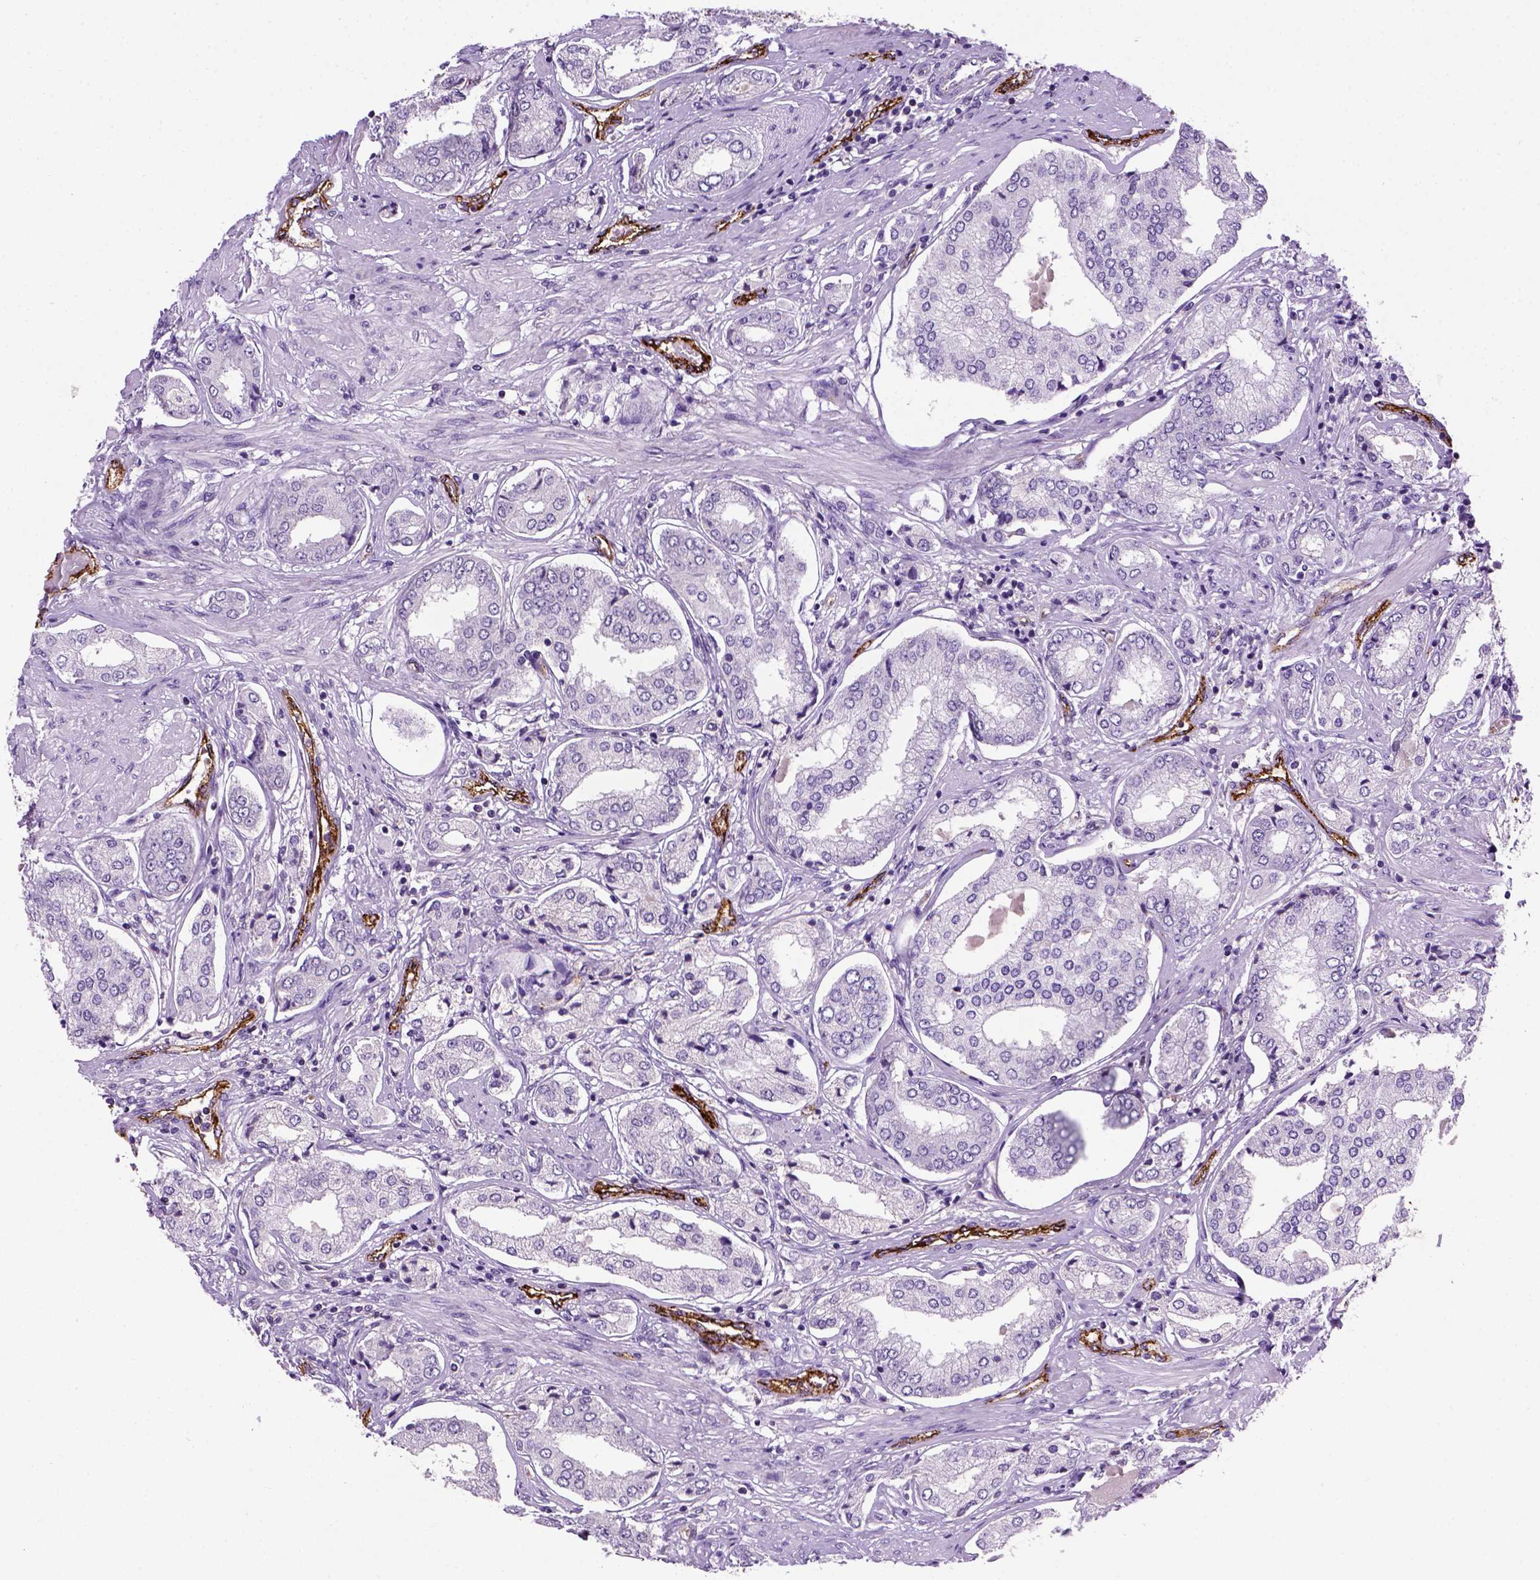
{"staining": {"intensity": "negative", "quantity": "none", "location": "none"}, "tissue": "prostate cancer", "cell_type": "Tumor cells", "image_type": "cancer", "snomed": [{"axis": "morphology", "description": "Adenocarcinoma, NOS"}, {"axis": "topography", "description": "Prostate"}], "caption": "This is an IHC histopathology image of prostate adenocarcinoma. There is no staining in tumor cells.", "gene": "VWF", "patient": {"sex": "male", "age": 63}}